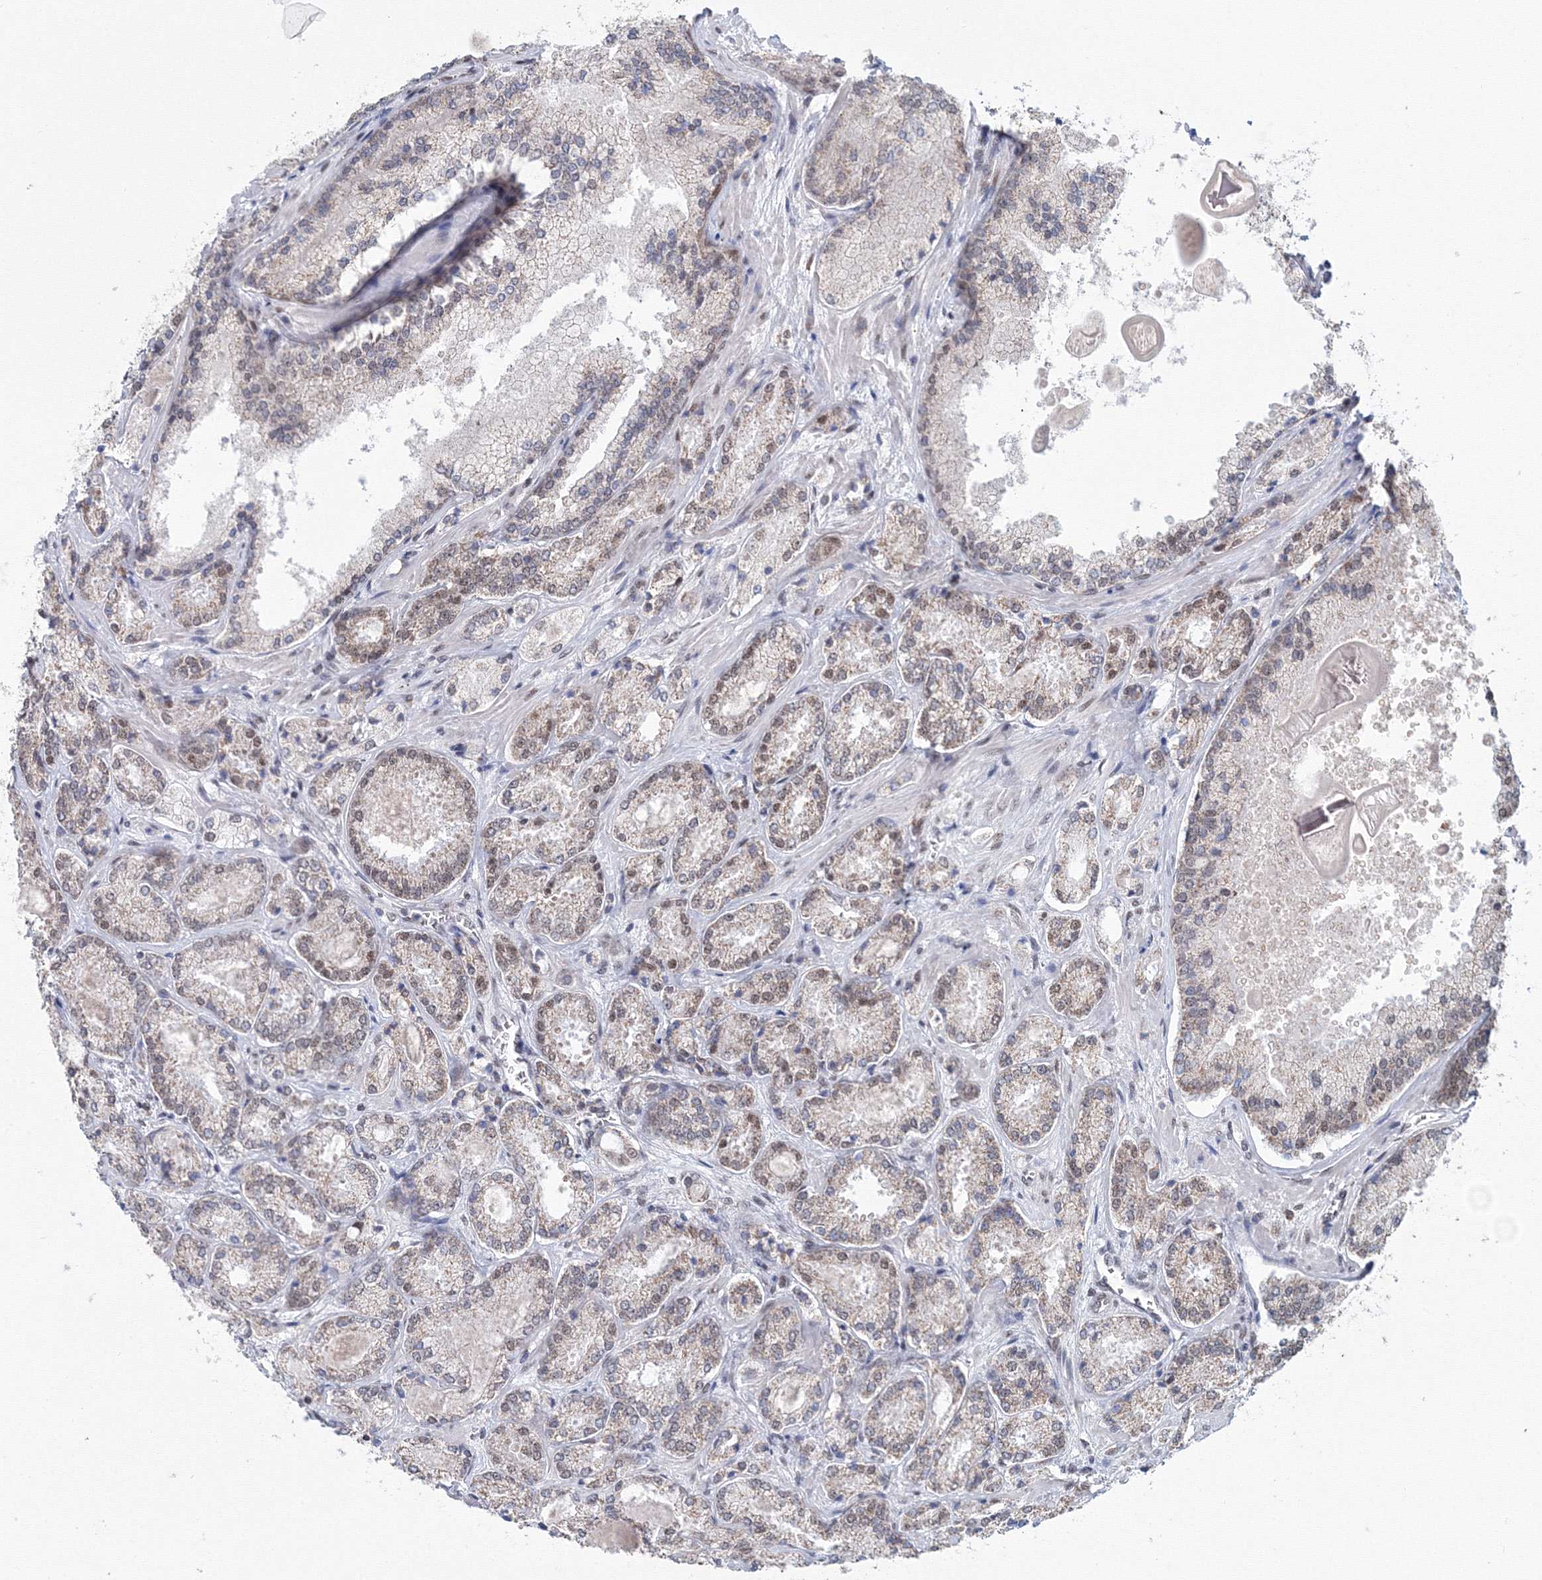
{"staining": {"intensity": "weak", "quantity": "25%-75%", "location": "cytoplasmic/membranous,nuclear"}, "tissue": "prostate cancer", "cell_type": "Tumor cells", "image_type": "cancer", "snomed": [{"axis": "morphology", "description": "Adenocarcinoma, Low grade"}, {"axis": "topography", "description": "Prostate"}], "caption": "DAB immunohistochemical staining of human prostate cancer (low-grade adenocarcinoma) demonstrates weak cytoplasmic/membranous and nuclear protein expression in about 25%-75% of tumor cells. The staining was performed using DAB (3,3'-diaminobenzidine), with brown indicating positive protein expression. Nuclei are stained blue with hematoxylin.", "gene": "SF3B6", "patient": {"sex": "male", "age": 74}}